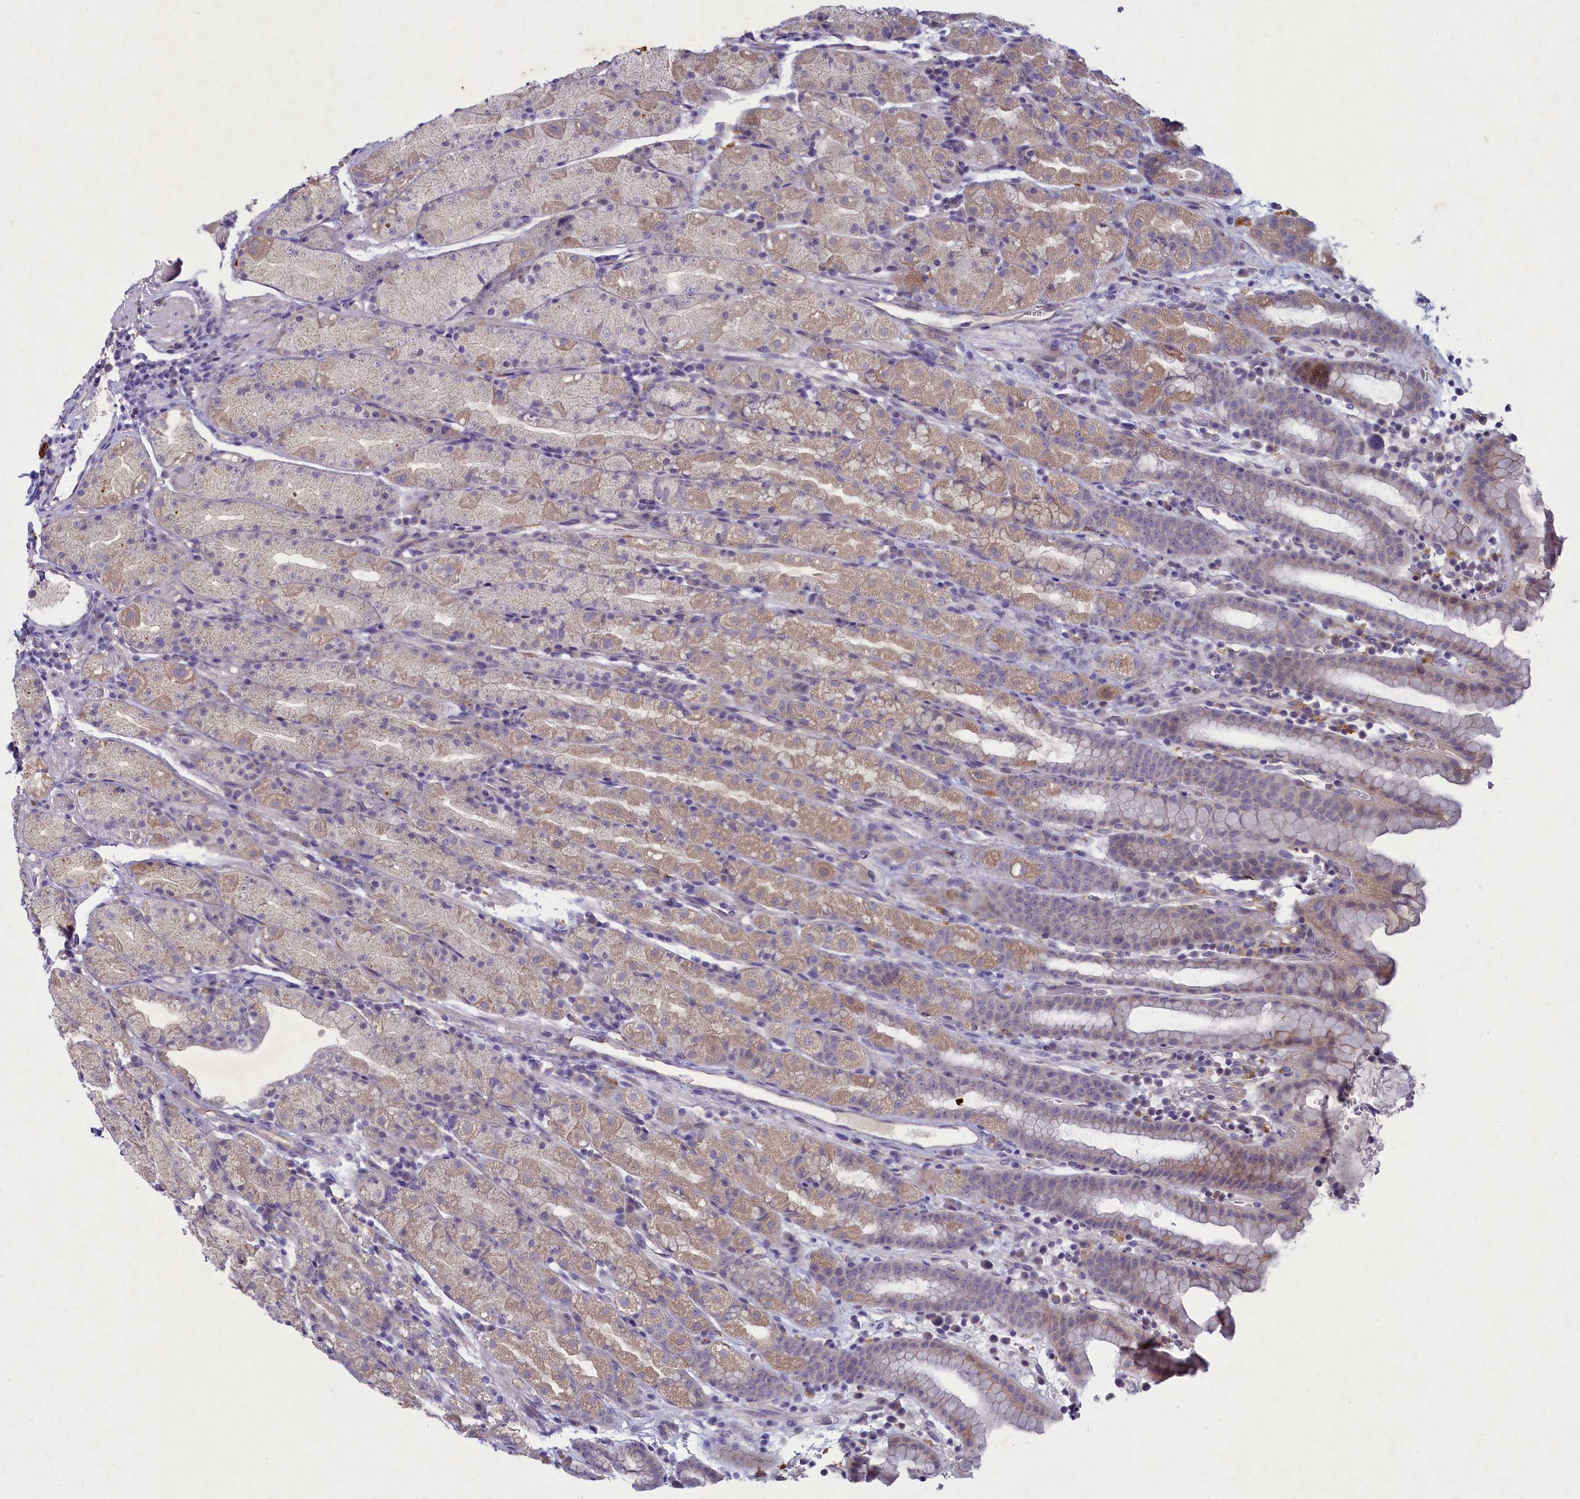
{"staining": {"intensity": "moderate", "quantity": "25%-75%", "location": "cytoplasmic/membranous"}, "tissue": "stomach", "cell_type": "Glandular cells", "image_type": "normal", "snomed": [{"axis": "morphology", "description": "Normal tissue, NOS"}, {"axis": "topography", "description": "Stomach, upper"}, {"axis": "topography", "description": "Stomach, lower"}, {"axis": "topography", "description": "Small intestine"}], "caption": "Normal stomach reveals moderate cytoplasmic/membranous expression in about 25%-75% of glandular cells, visualized by immunohistochemistry.", "gene": "PLEKHG6", "patient": {"sex": "male", "age": 68}}